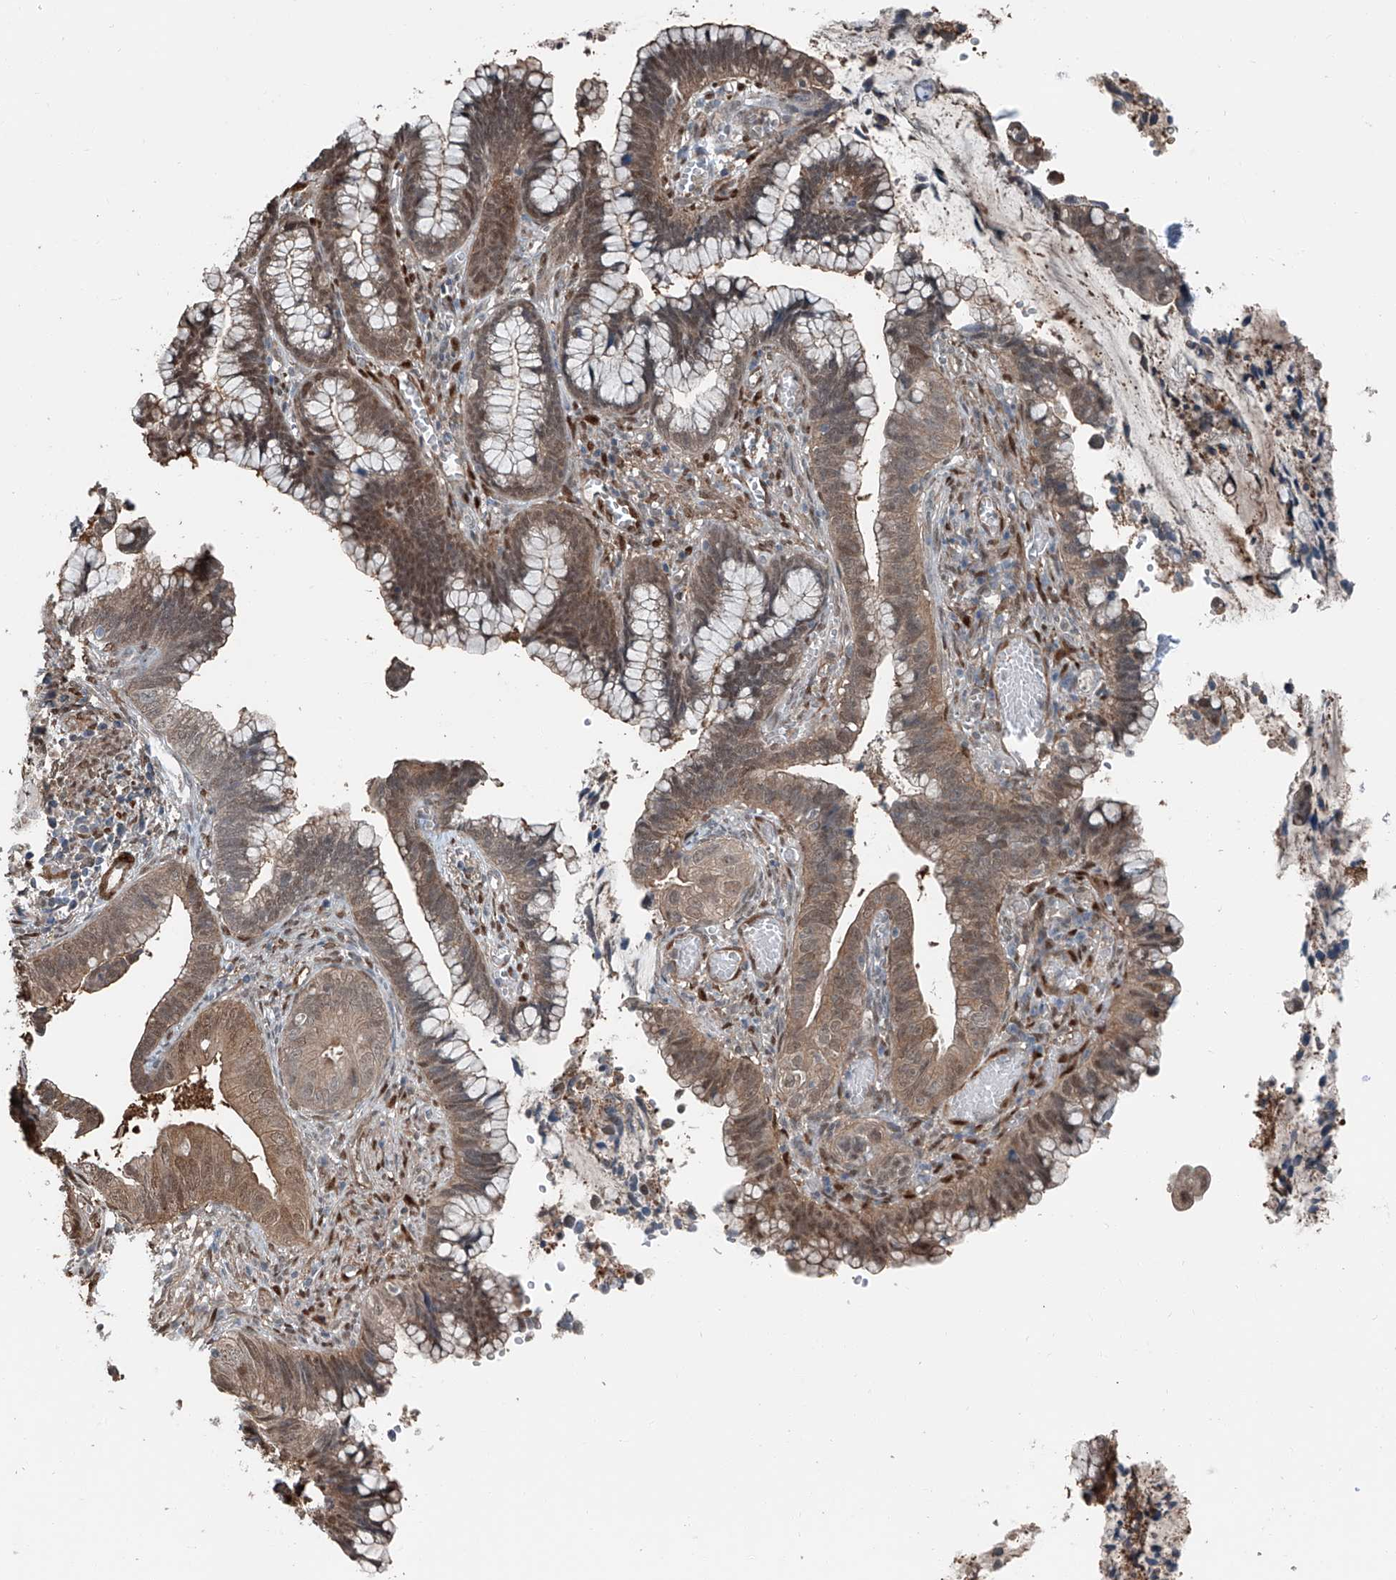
{"staining": {"intensity": "moderate", "quantity": ">75%", "location": "cytoplasmic/membranous,nuclear"}, "tissue": "cervical cancer", "cell_type": "Tumor cells", "image_type": "cancer", "snomed": [{"axis": "morphology", "description": "Adenocarcinoma, NOS"}, {"axis": "topography", "description": "Cervix"}], "caption": "Protein staining of cervical cancer tissue shows moderate cytoplasmic/membranous and nuclear positivity in approximately >75% of tumor cells.", "gene": "HSPA6", "patient": {"sex": "female", "age": 44}}